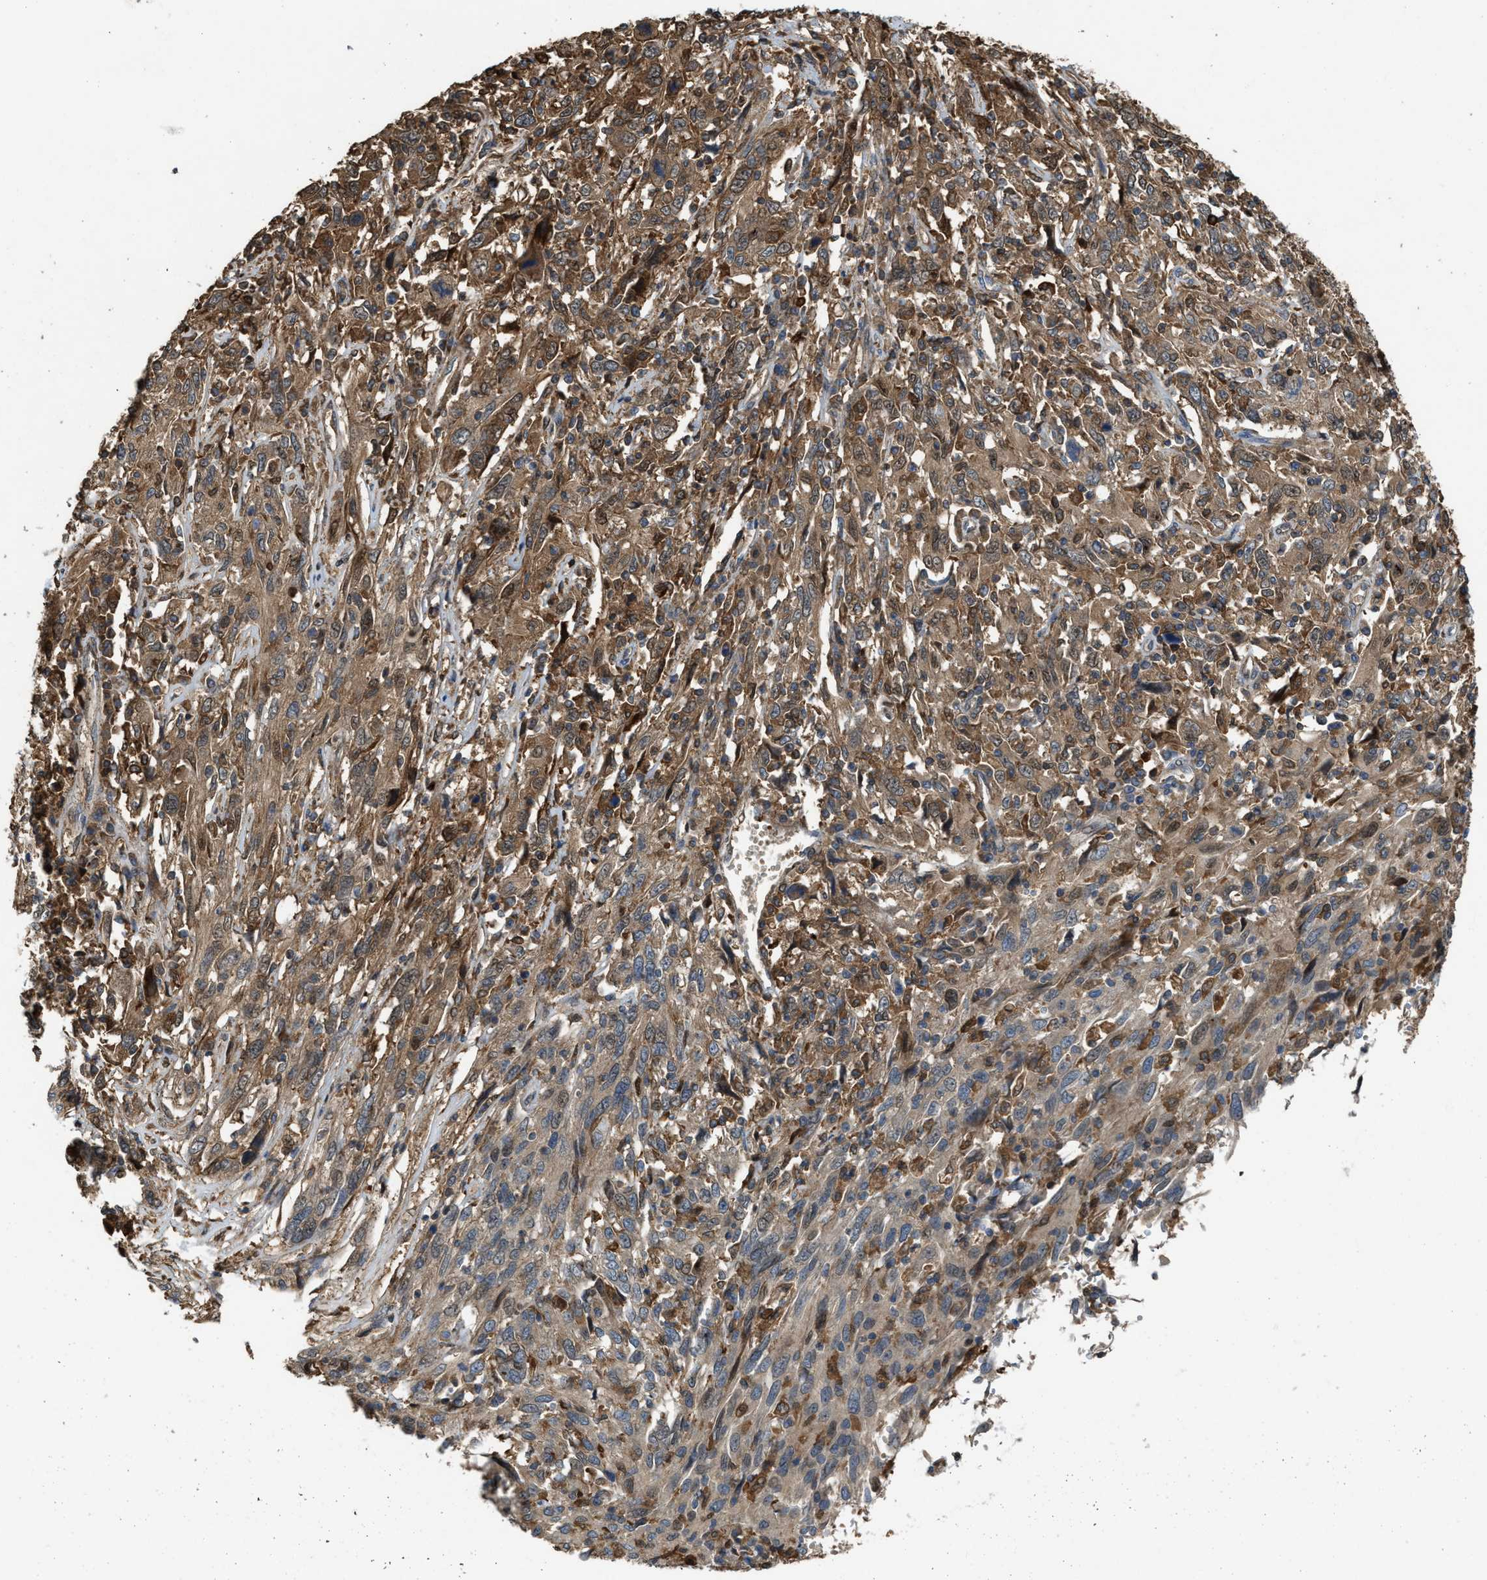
{"staining": {"intensity": "moderate", "quantity": ">75%", "location": "cytoplasmic/membranous"}, "tissue": "cervical cancer", "cell_type": "Tumor cells", "image_type": "cancer", "snomed": [{"axis": "morphology", "description": "Squamous cell carcinoma, NOS"}, {"axis": "topography", "description": "Cervix"}], "caption": "Human cervical cancer (squamous cell carcinoma) stained with a protein marker shows moderate staining in tumor cells.", "gene": "SERPINB5", "patient": {"sex": "female", "age": 46}}